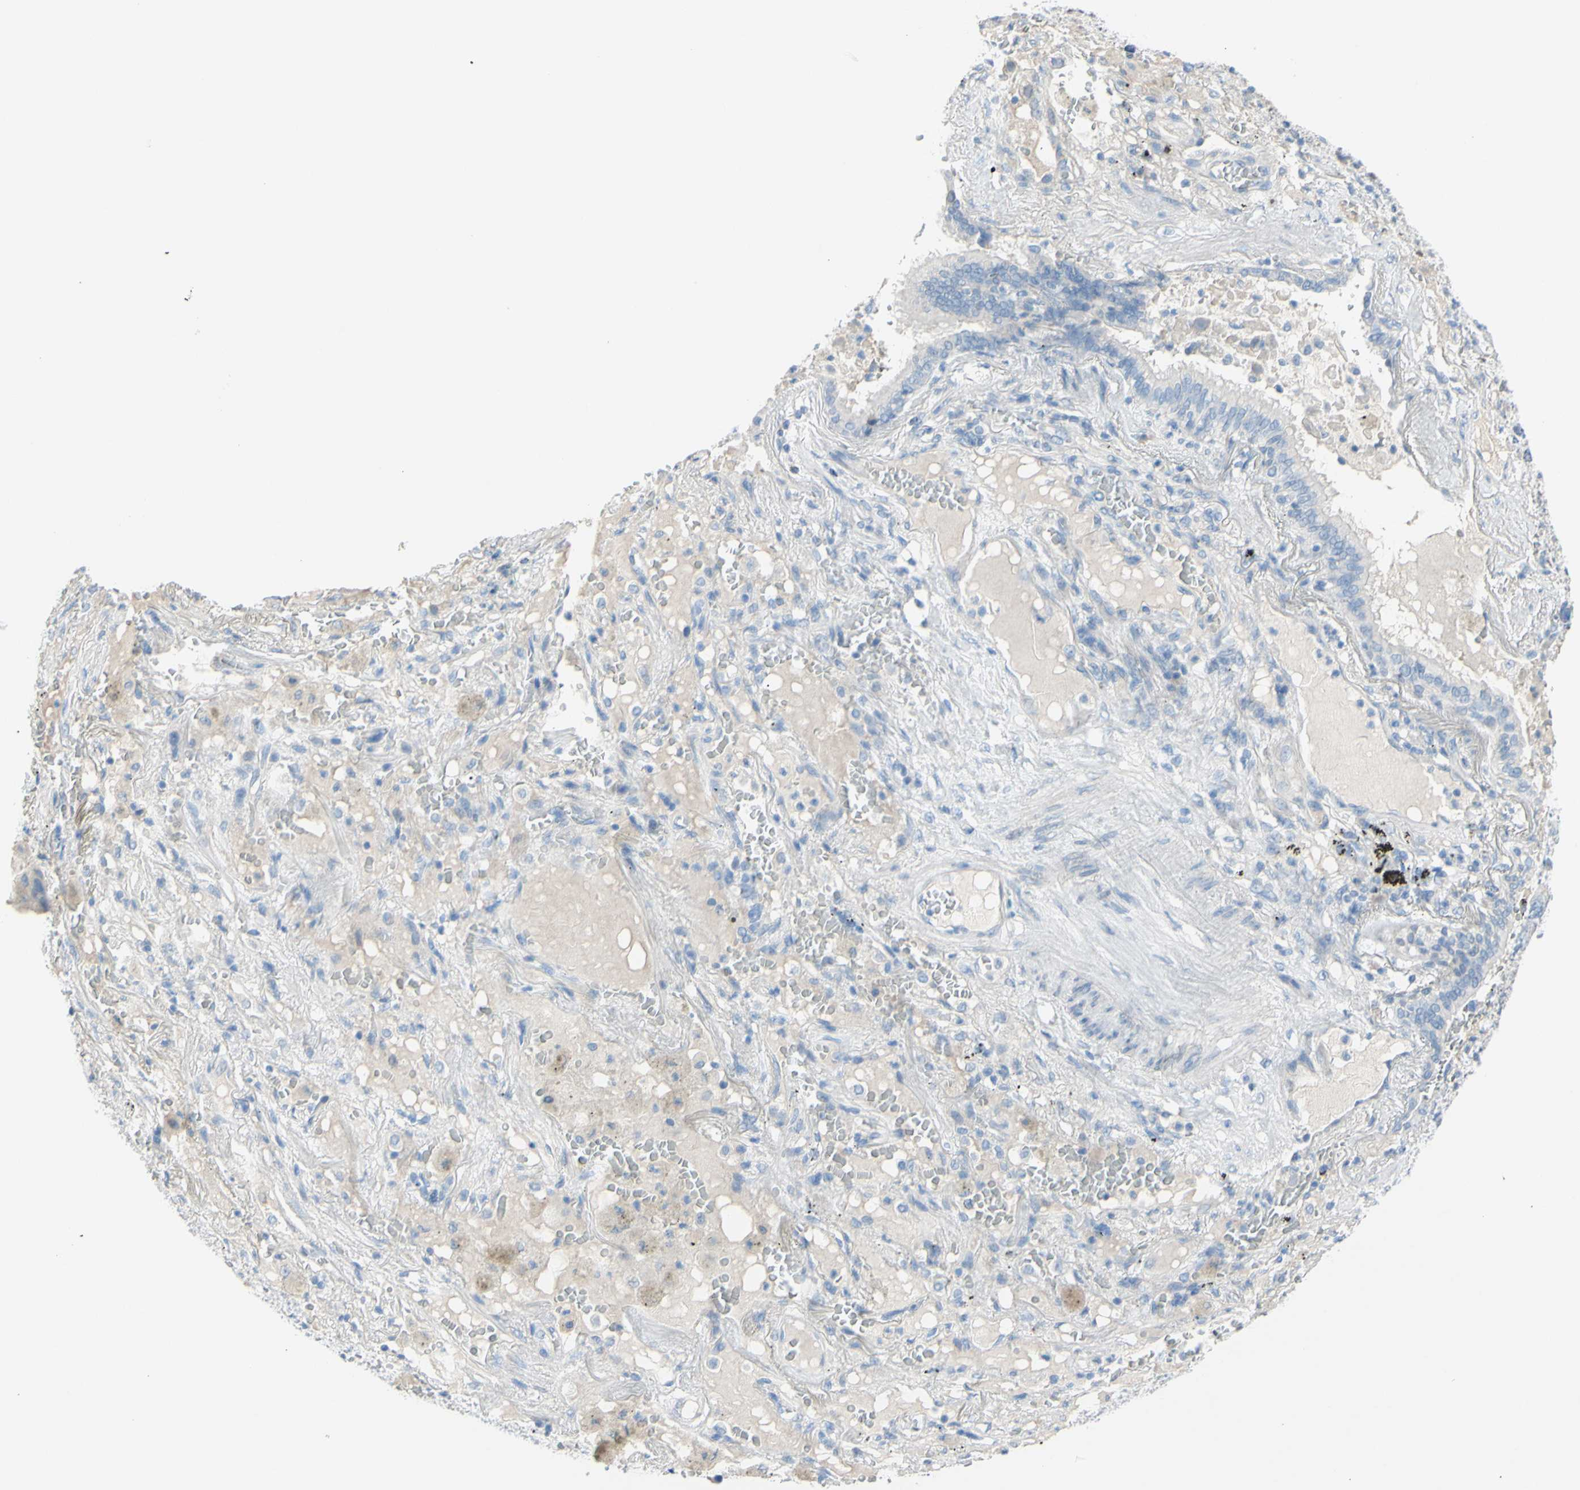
{"staining": {"intensity": "negative", "quantity": "none", "location": "none"}, "tissue": "lung cancer", "cell_type": "Tumor cells", "image_type": "cancer", "snomed": [{"axis": "morphology", "description": "Squamous cell carcinoma, NOS"}, {"axis": "topography", "description": "Lung"}], "caption": "Immunohistochemical staining of lung cancer displays no significant staining in tumor cells.", "gene": "TFPI2", "patient": {"sex": "male", "age": 57}}